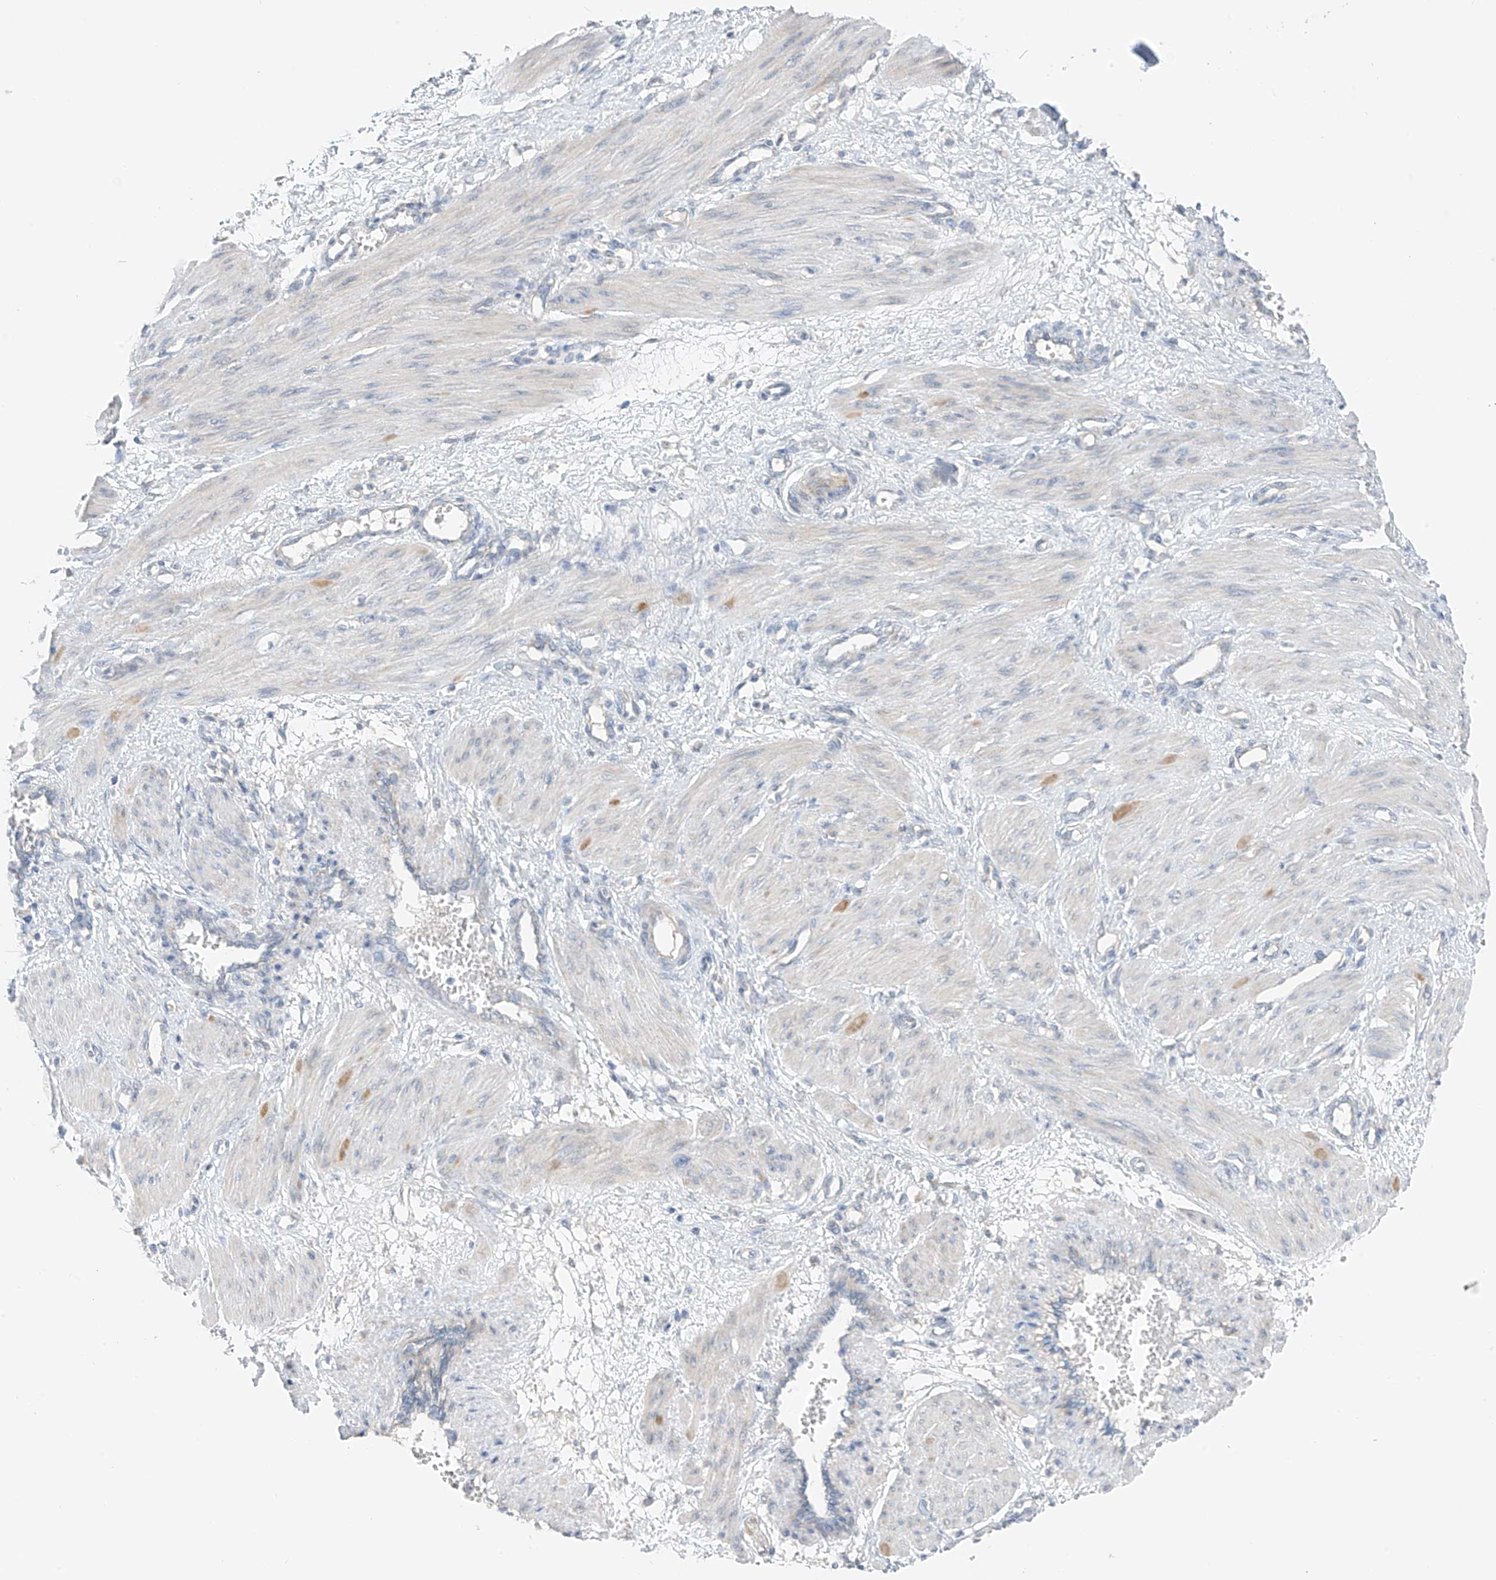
{"staining": {"intensity": "negative", "quantity": "none", "location": "none"}, "tissue": "smooth muscle", "cell_type": "Smooth muscle cells", "image_type": "normal", "snomed": [{"axis": "morphology", "description": "Normal tissue, NOS"}, {"axis": "topography", "description": "Endometrium"}], "caption": "Immunohistochemistry (IHC) micrograph of unremarkable human smooth muscle stained for a protein (brown), which demonstrates no expression in smooth muscle cells.", "gene": "NALCN", "patient": {"sex": "female", "age": 33}}